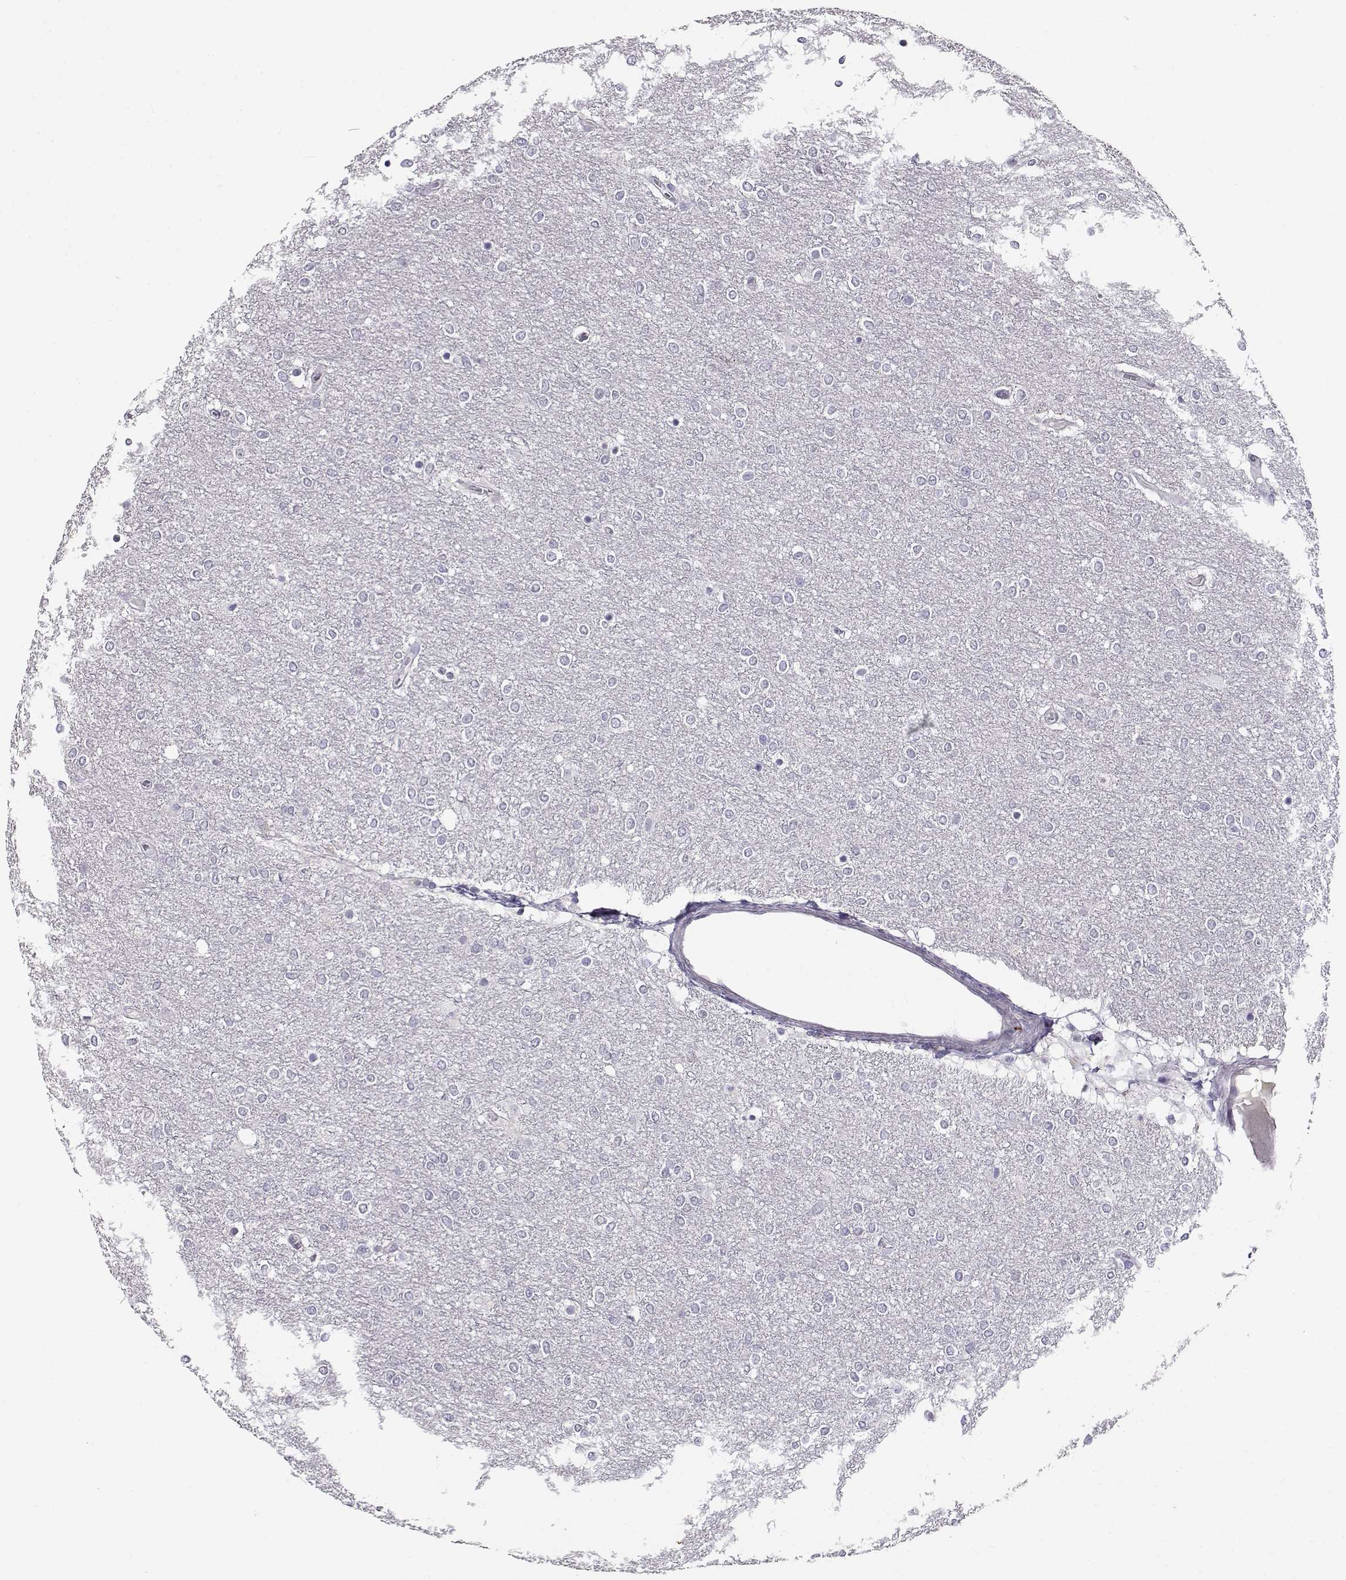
{"staining": {"intensity": "negative", "quantity": "none", "location": "none"}, "tissue": "glioma", "cell_type": "Tumor cells", "image_type": "cancer", "snomed": [{"axis": "morphology", "description": "Glioma, malignant, High grade"}, {"axis": "topography", "description": "Brain"}], "caption": "This histopathology image is of glioma stained with immunohistochemistry to label a protein in brown with the nuclei are counter-stained blue. There is no positivity in tumor cells.", "gene": "RHOXF2", "patient": {"sex": "female", "age": 61}}